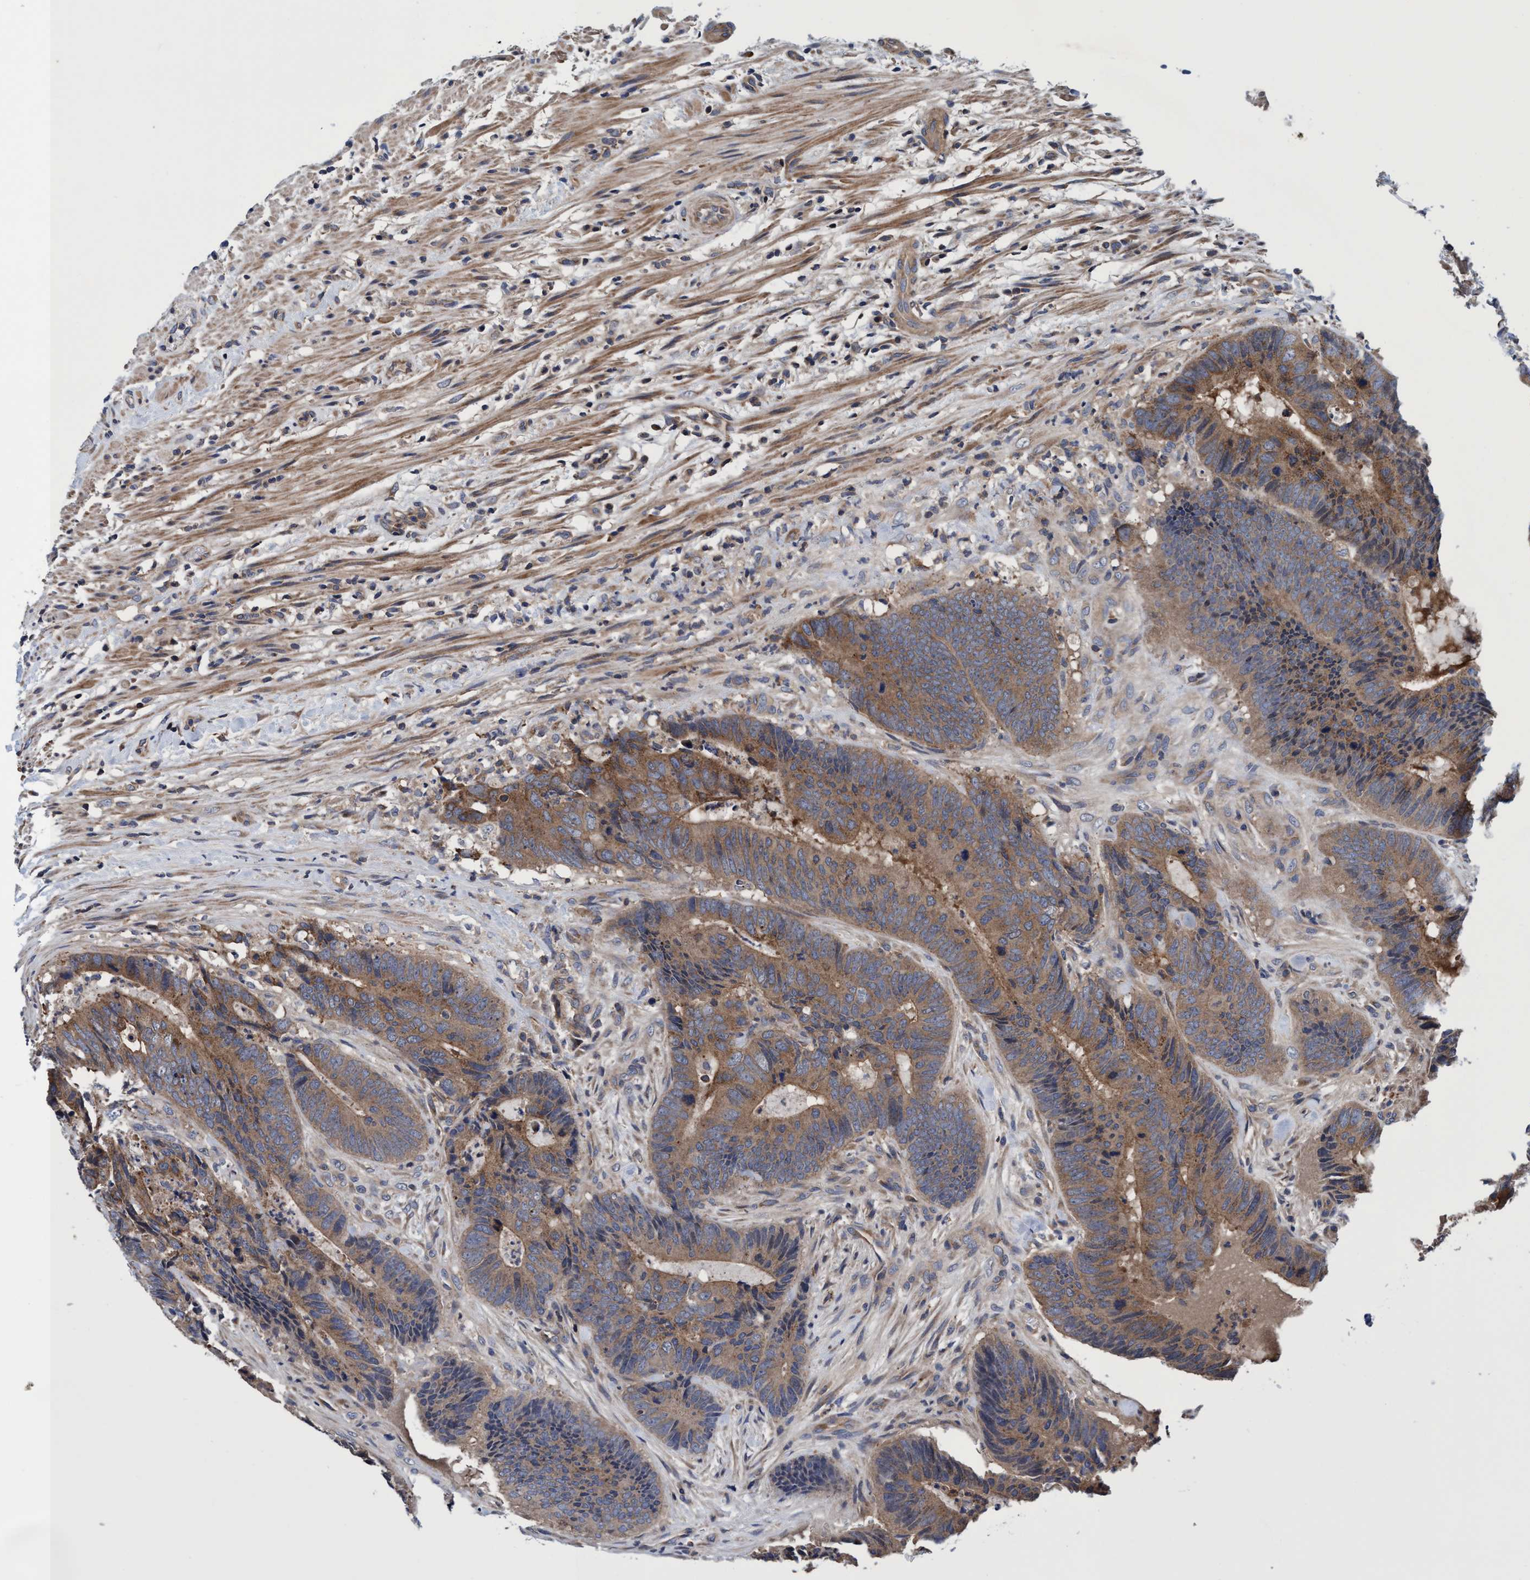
{"staining": {"intensity": "moderate", "quantity": ">75%", "location": "cytoplasmic/membranous"}, "tissue": "colorectal cancer", "cell_type": "Tumor cells", "image_type": "cancer", "snomed": [{"axis": "morphology", "description": "Adenocarcinoma, NOS"}, {"axis": "topography", "description": "Colon"}], "caption": "IHC staining of colorectal adenocarcinoma, which shows medium levels of moderate cytoplasmic/membranous staining in approximately >75% of tumor cells indicating moderate cytoplasmic/membranous protein expression. The staining was performed using DAB (brown) for protein detection and nuclei were counterstained in hematoxylin (blue).", "gene": "CALCOCO2", "patient": {"sex": "male", "age": 56}}